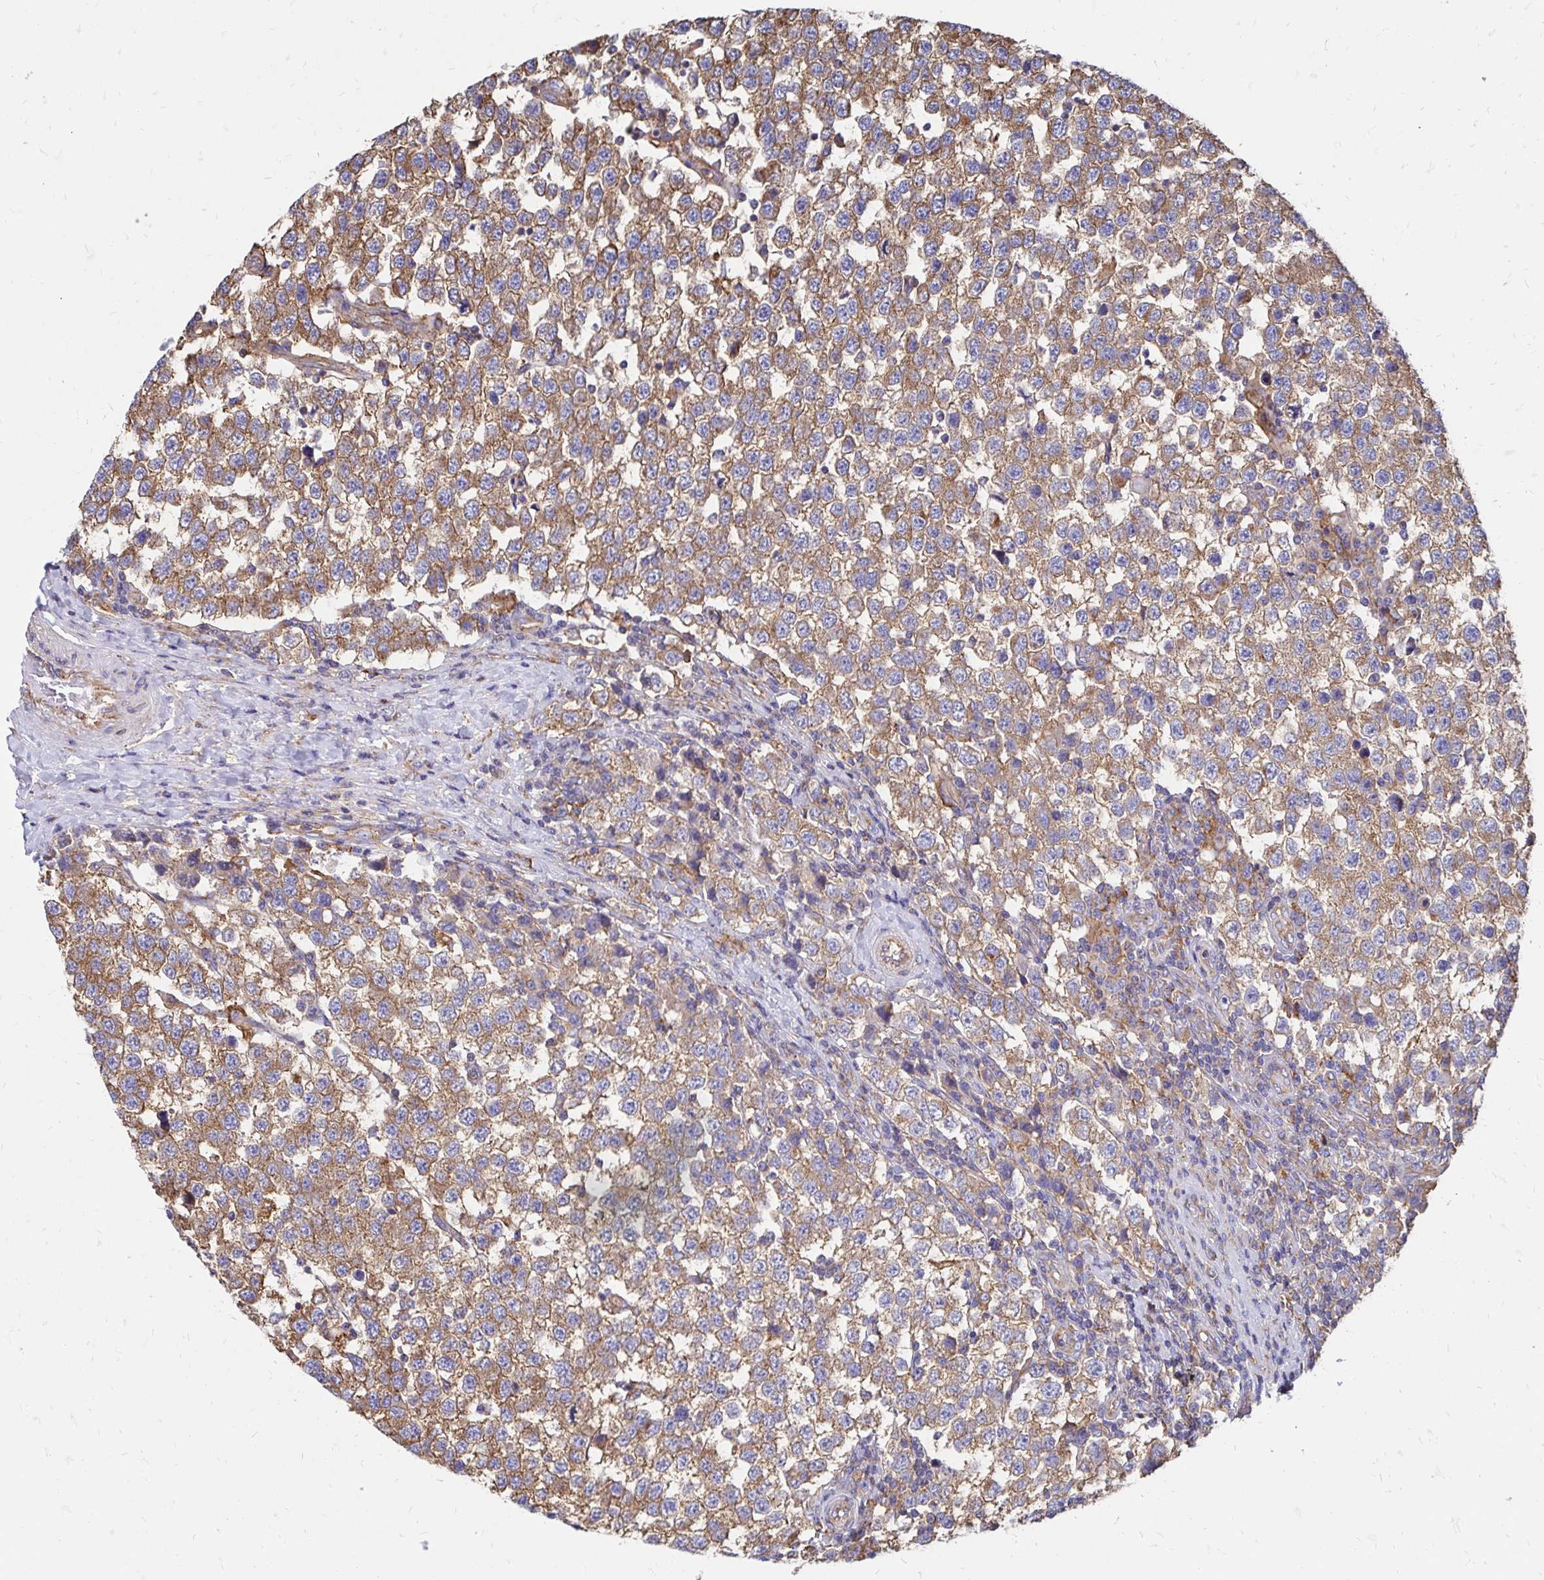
{"staining": {"intensity": "moderate", "quantity": ">75%", "location": "cytoplasmic/membranous"}, "tissue": "testis cancer", "cell_type": "Tumor cells", "image_type": "cancer", "snomed": [{"axis": "morphology", "description": "Seminoma, NOS"}, {"axis": "topography", "description": "Testis"}], "caption": "Immunohistochemistry (IHC) image of neoplastic tissue: human testis cancer (seminoma) stained using IHC displays medium levels of moderate protein expression localized specifically in the cytoplasmic/membranous of tumor cells, appearing as a cytoplasmic/membranous brown color.", "gene": "CLTC", "patient": {"sex": "male", "age": 34}}